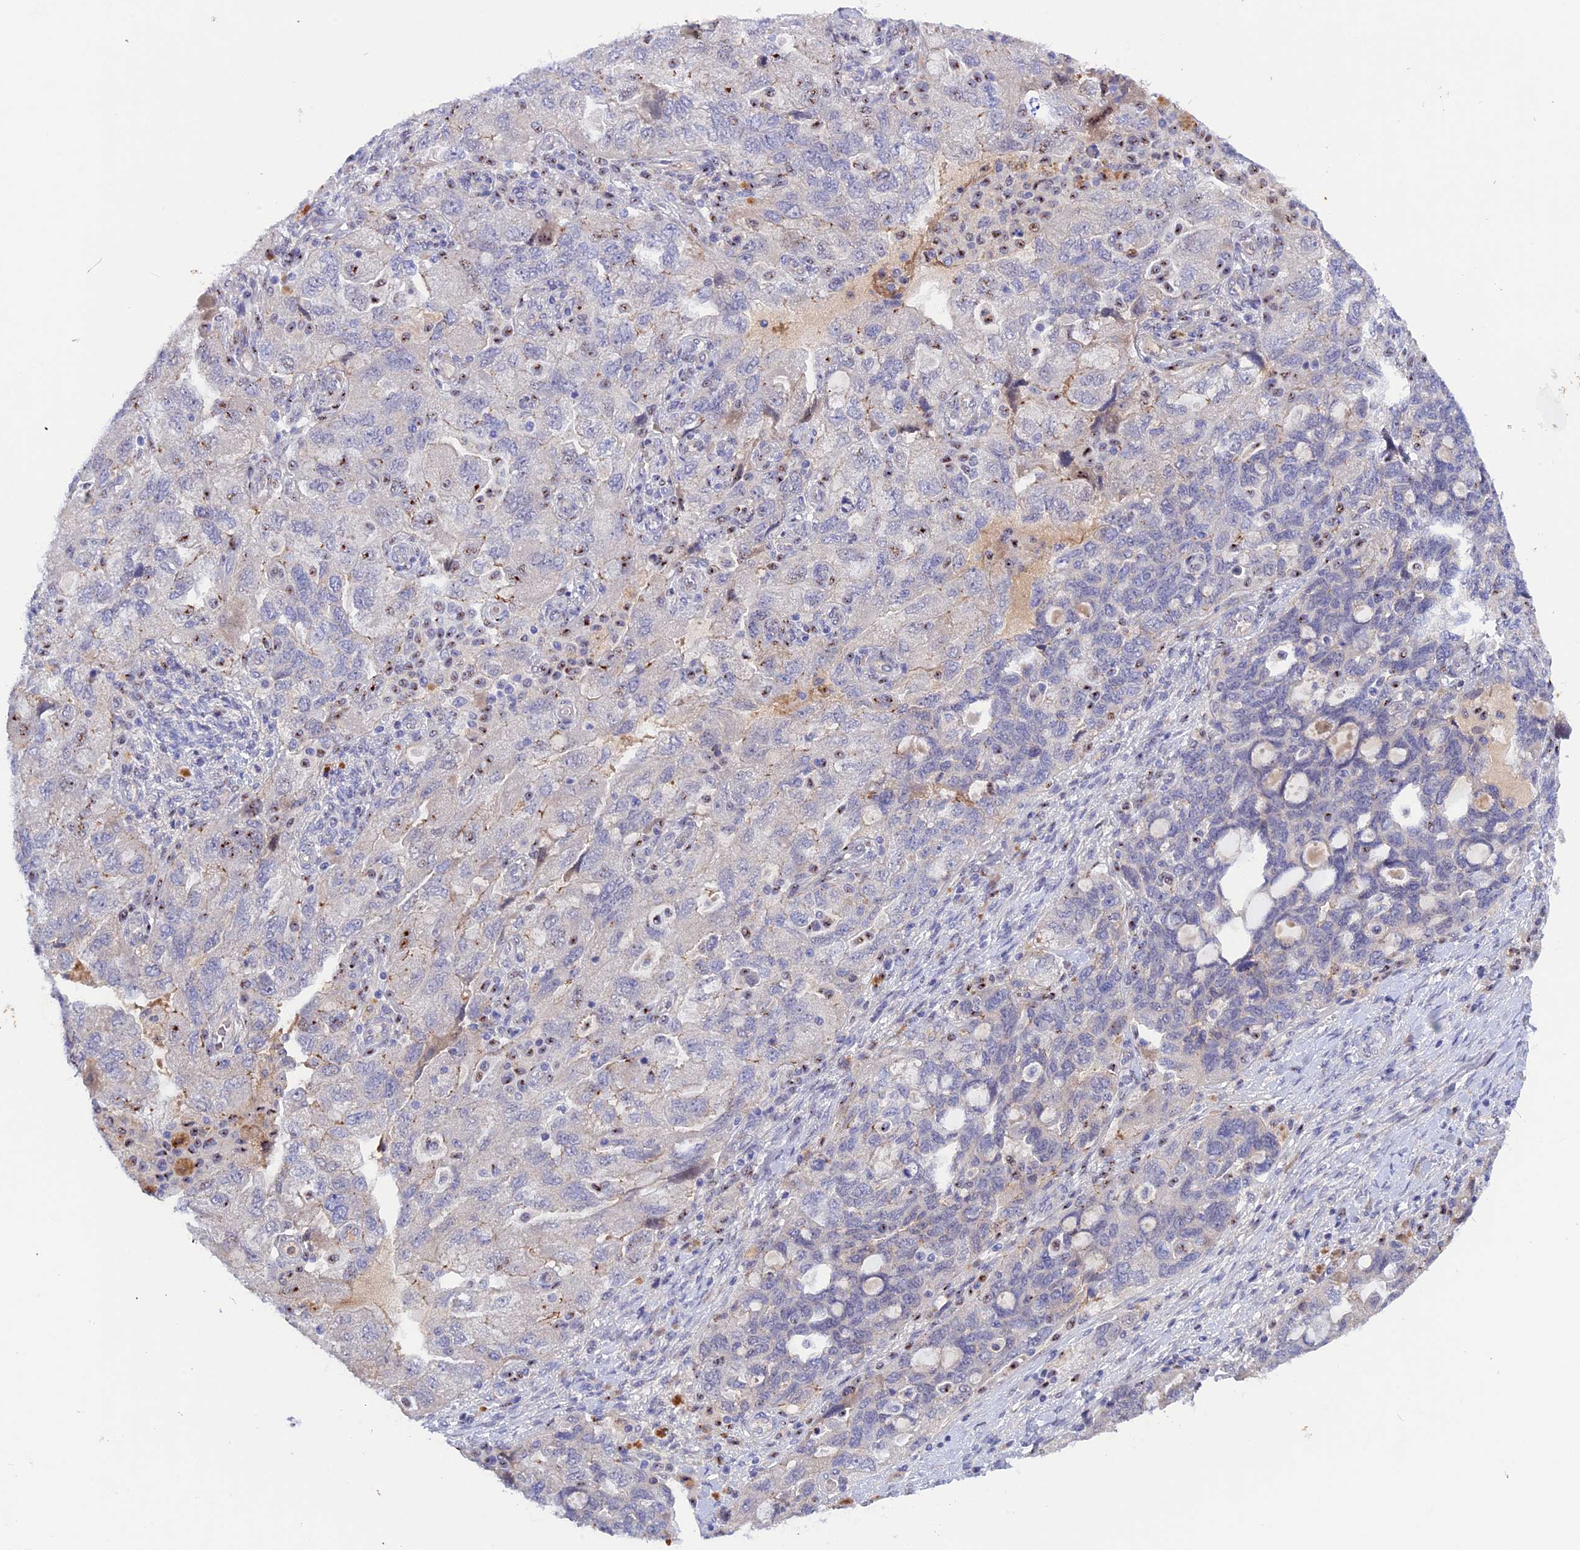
{"staining": {"intensity": "strong", "quantity": "<25%", "location": "cytoplasmic/membranous"}, "tissue": "ovarian cancer", "cell_type": "Tumor cells", "image_type": "cancer", "snomed": [{"axis": "morphology", "description": "Carcinoma, endometroid"}, {"axis": "topography", "description": "Ovary"}], "caption": "The immunohistochemical stain labels strong cytoplasmic/membranous staining in tumor cells of ovarian endometroid carcinoma tissue.", "gene": "GK5", "patient": {"sex": "female", "age": 51}}